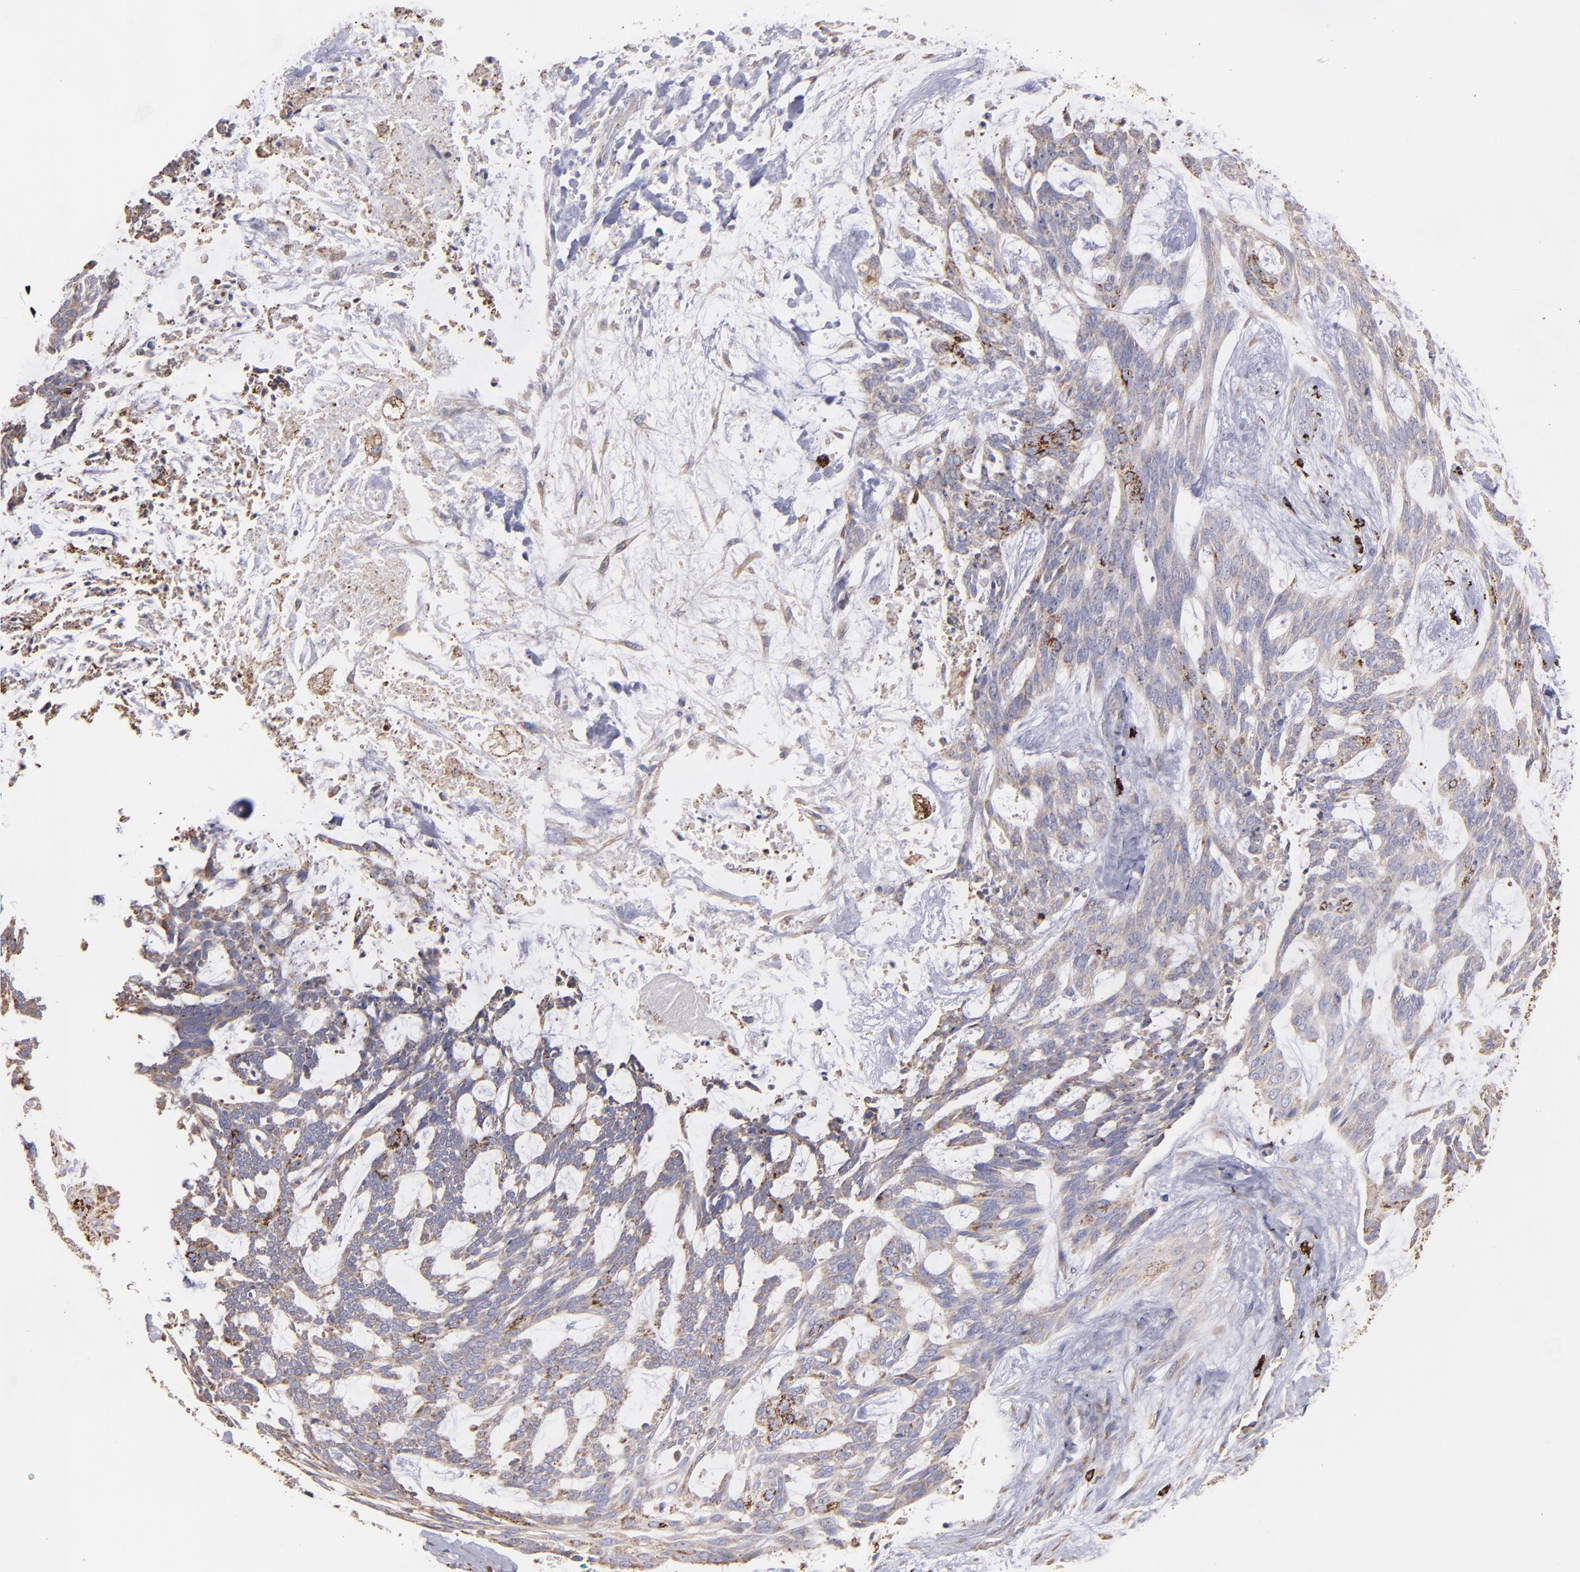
{"staining": {"intensity": "weak", "quantity": ">75%", "location": "cytoplasmic/membranous"}, "tissue": "skin cancer", "cell_type": "Tumor cells", "image_type": "cancer", "snomed": [{"axis": "morphology", "description": "Normal tissue, NOS"}, {"axis": "morphology", "description": "Basal cell carcinoma"}, {"axis": "topography", "description": "Skin"}], "caption": "A histopathology image showing weak cytoplasmic/membranous positivity in approximately >75% of tumor cells in skin cancer (basal cell carcinoma), as visualized by brown immunohistochemical staining.", "gene": "MAOB", "patient": {"sex": "female", "age": 71}}